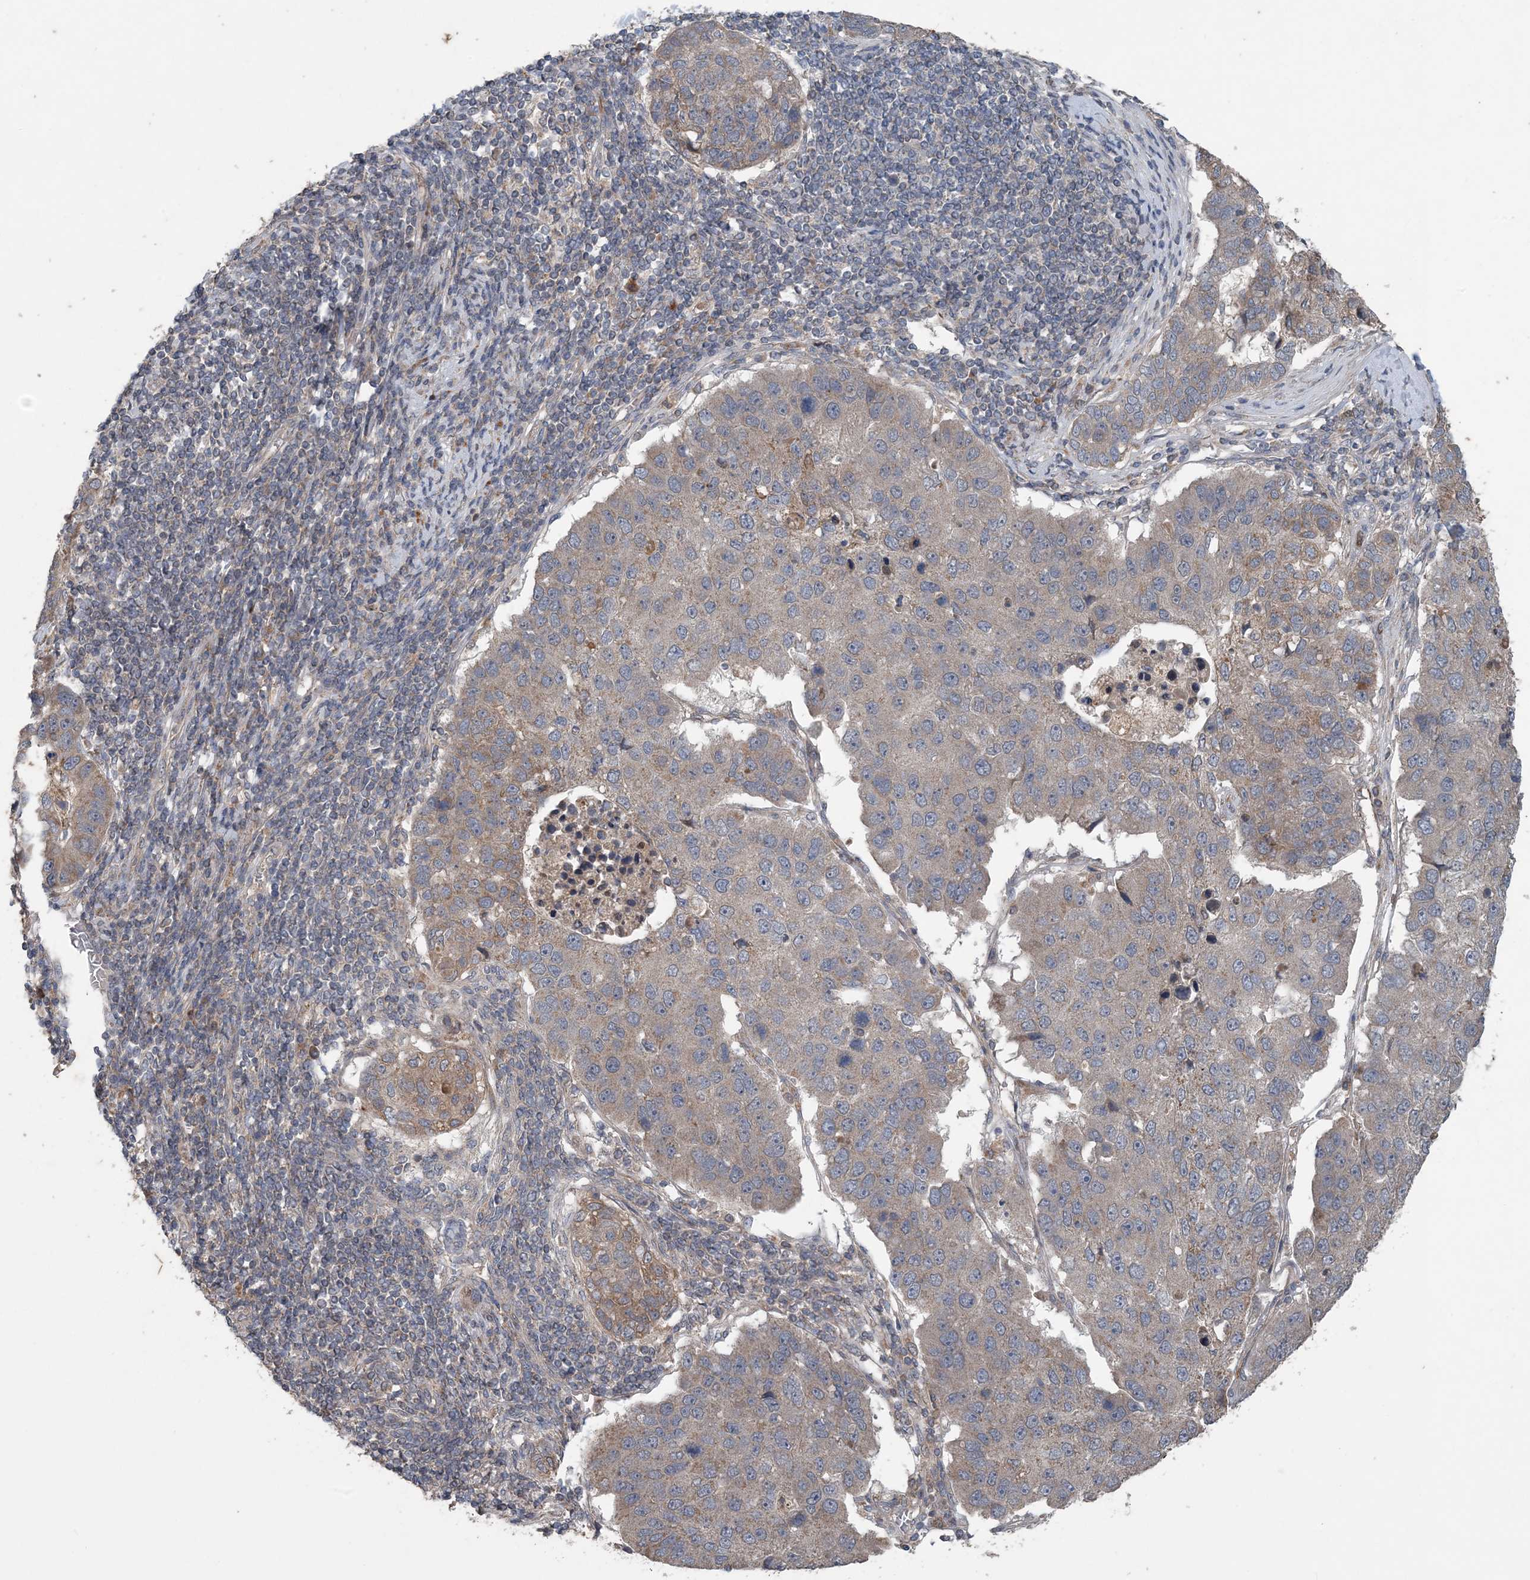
{"staining": {"intensity": "moderate", "quantity": "25%-75%", "location": "cytoplasmic/membranous"}, "tissue": "pancreatic cancer", "cell_type": "Tumor cells", "image_type": "cancer", "snomed": [{"axis": "morphology", "description": "Adenocarcinoma, NOS"}, {"axis": "topography", "description": "Pancreas"}], "caption": "Immunohistochemistry of pancreatic adenocarcinoma exhibits medium levels of moderate cytoplasmic/membranous staining in approximately 25%-75% of tumor cells. Nuclei are stained in blue.", "gene": "MYO9B", "patient": {"sex": "female", "age": 61}}